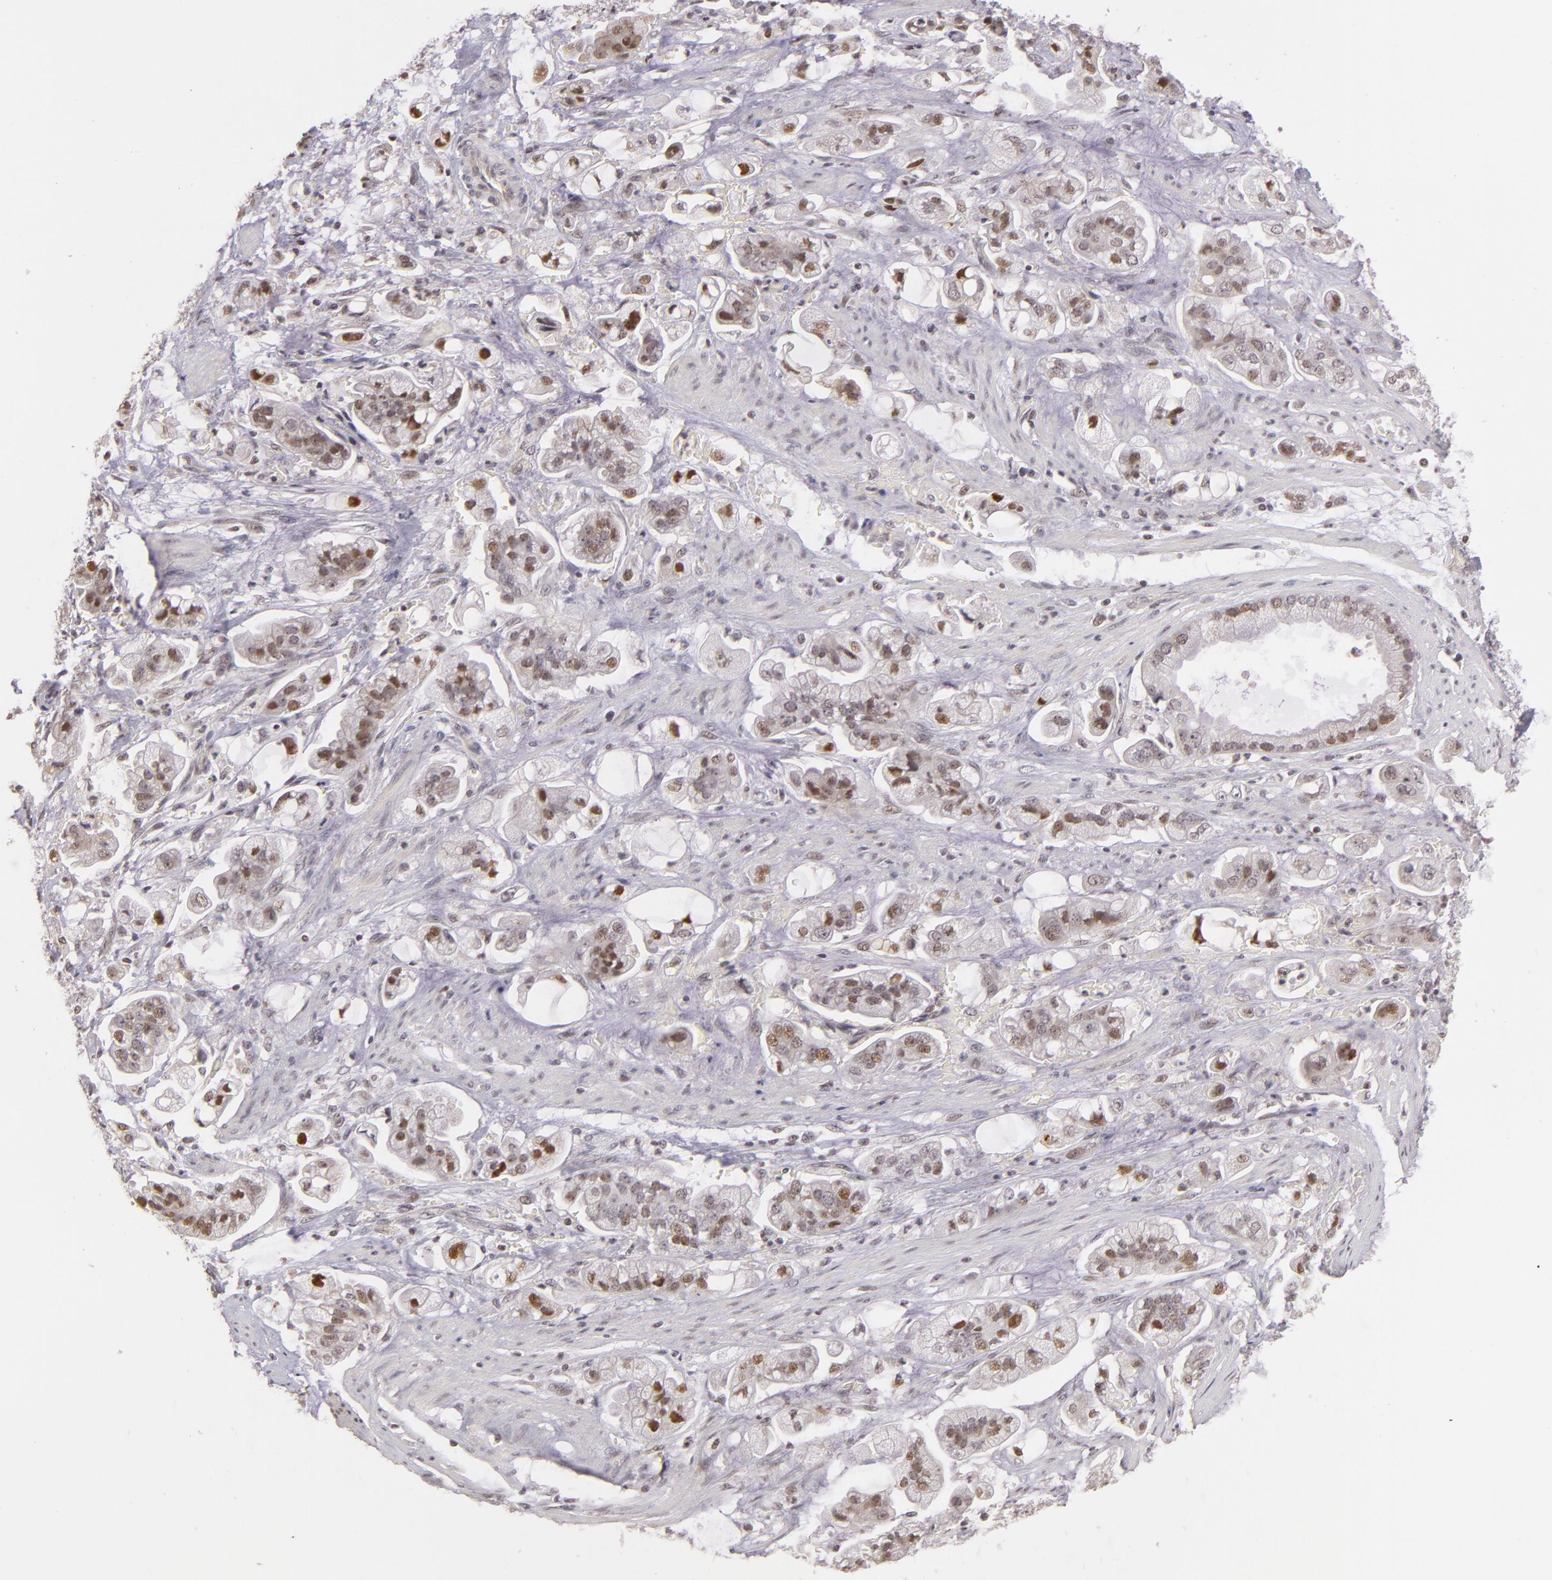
{"staining": {"intensity": "moderate", "quantity": "<25%", "location": "nuclear"}, "tissue": "stomach cancer", "cell_type": "Tumor cells", "image_type": "cancer", "snomed": [{"axis": "morphology", "description": "Adenocarcinoma, NOS"}, {"axis": "topography", "description": "Stomach"}], "caption": "Tumor cells display moderate nuclear positivity in about <25% of cells in stomach adenocarcinoma. Nuclei are stained in blue.", "gene": "RARB", "patient": {"sex": "male", "age": 62}}